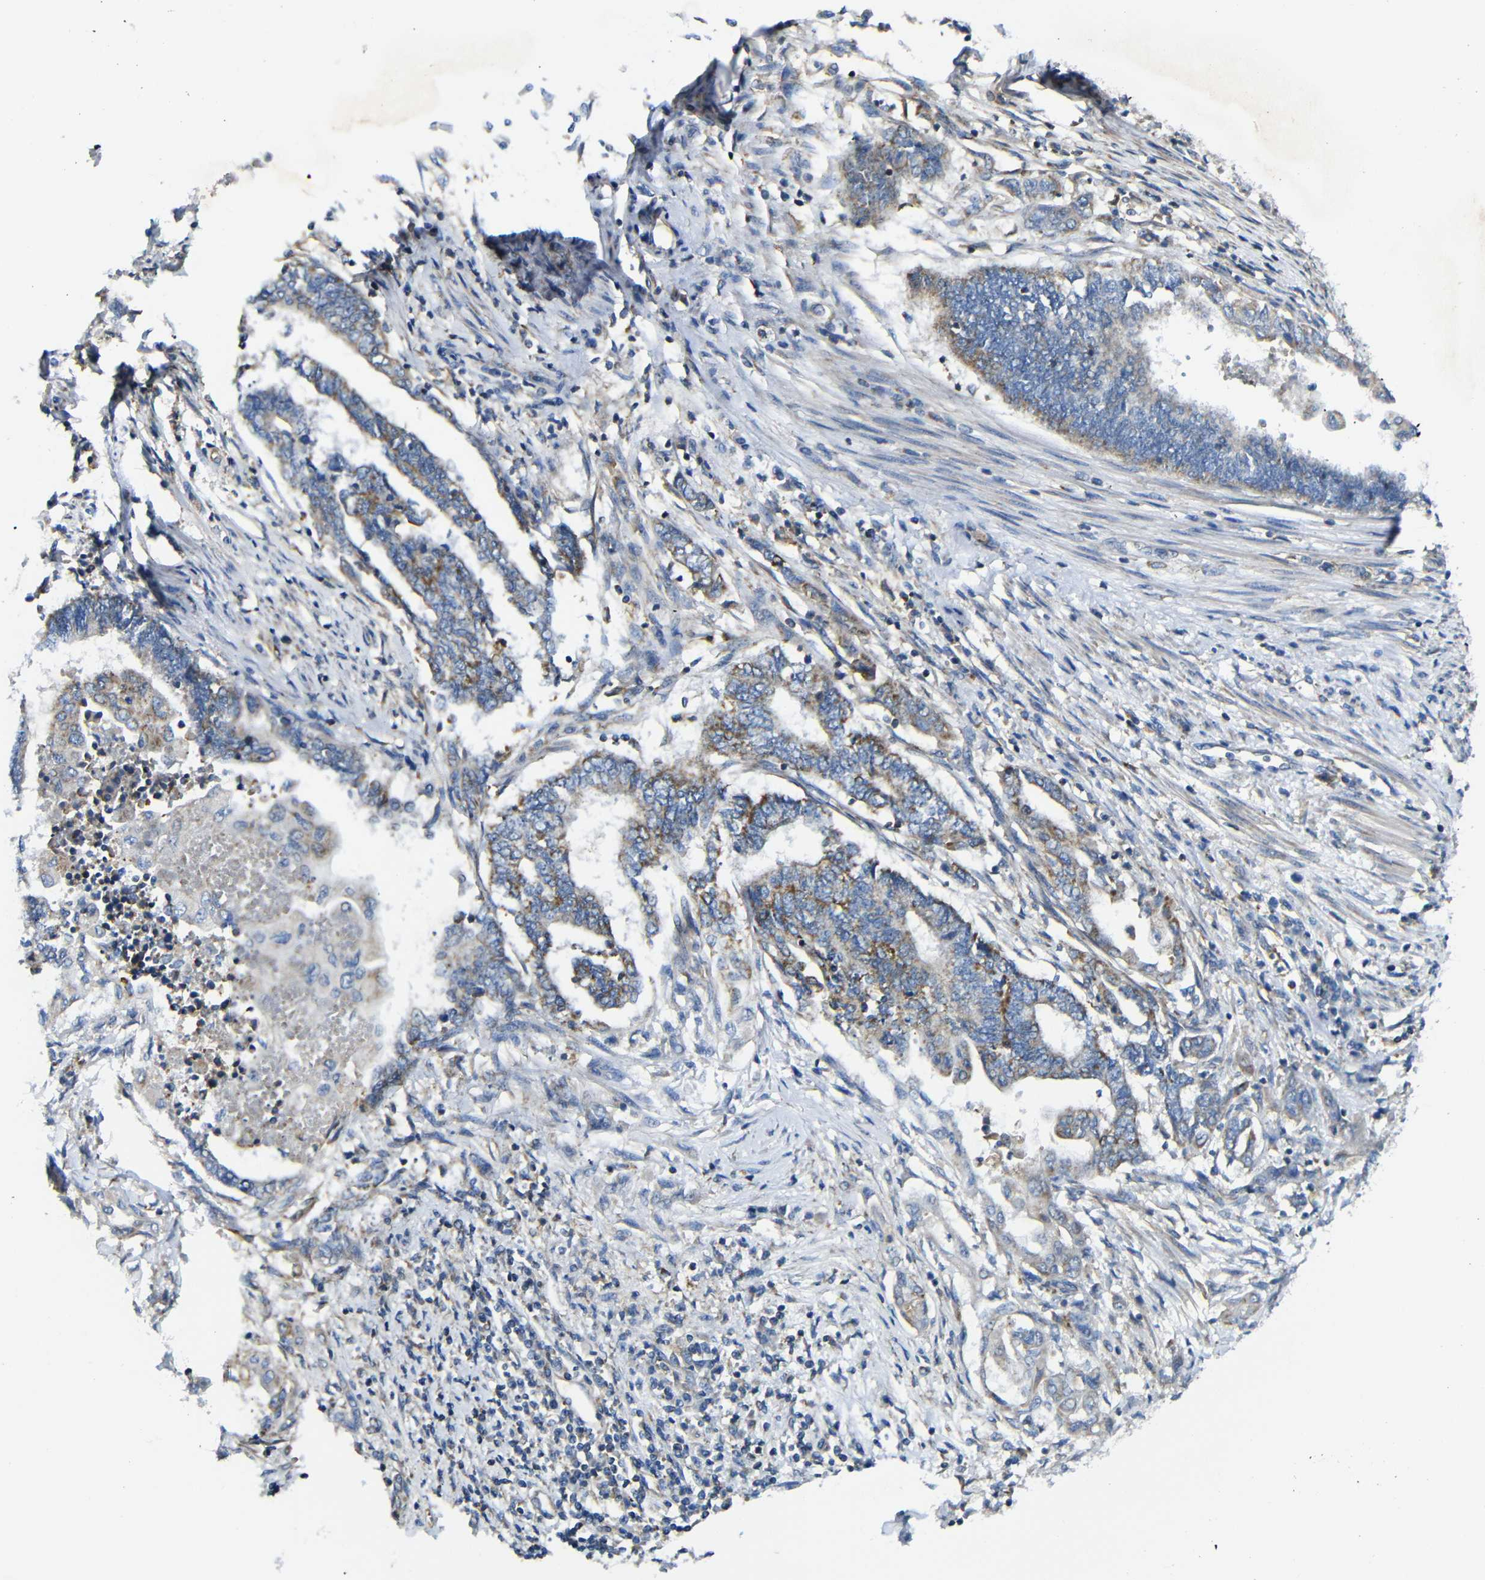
{"staining": {"intensity": "moderate", "quantity": "25%-75%", "location": "cytoplasmic/membranous"}, "tissue": "endometrial cancer", "cell_type": "Tumor cells", "image_type": "cancer", "snomed": [{"axis": "morphology", "description": "Adenocarcinoma, NOS"}, {"axis": "topography", "description": "Uterus"}, {"axis": "topography", "description": "Endometrium"}], "caption": "The histopathology image reveals immunohistochemical staining of adenocarcinoma (endometrial). There is moderate cytoplasmic/membranous expression is seen in about 25%-75% of tumor cells.", "gene": "PDCD1LG2", "patient": {"sex": "female", "age": 70}}